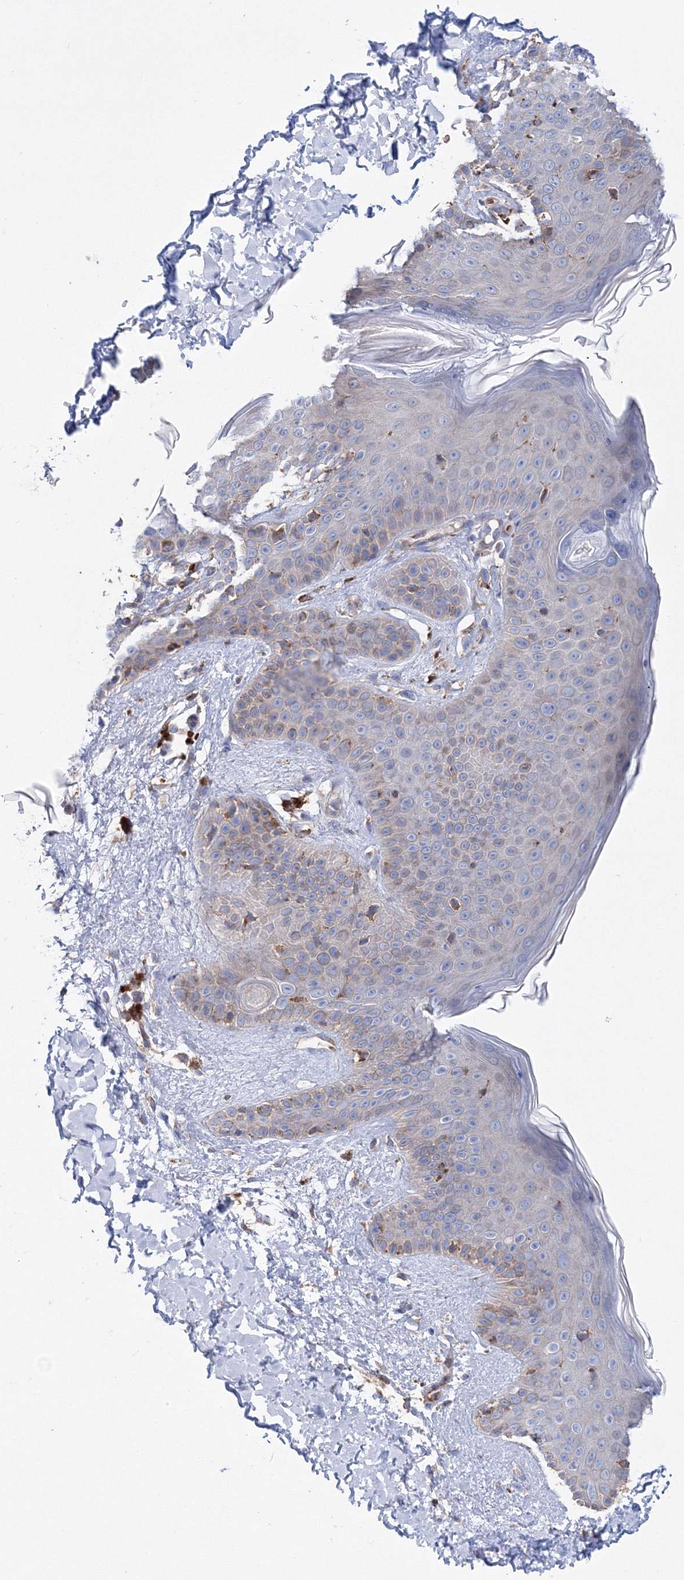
{"staining": {"intensity": "moderate", "quantity": ">75%", "location": "cytoplasmic/membranous"}, "tissue": "skin", "cell_type": "Fibroblasts", "image_type": "normal", "snomed": [{"axis": "morphology", "description": "Normal tissue, NOS"}, {"axis": "topography", "description": "Skin"}], "caption": "High-magnification brightfield microscopy of normal skin stained with DAB (3,3'-diaminobenzidine) (brown) and counterstained with hematoxylin (blue). fibroblasts exhibit moderate cytoplasmic/membranous staining is identified in about>75% of cells. (DAB IHC with brightfield microscopy, high magnification).", "gene": "VPS8", "patient": {"sex": "male", "age": 52}}